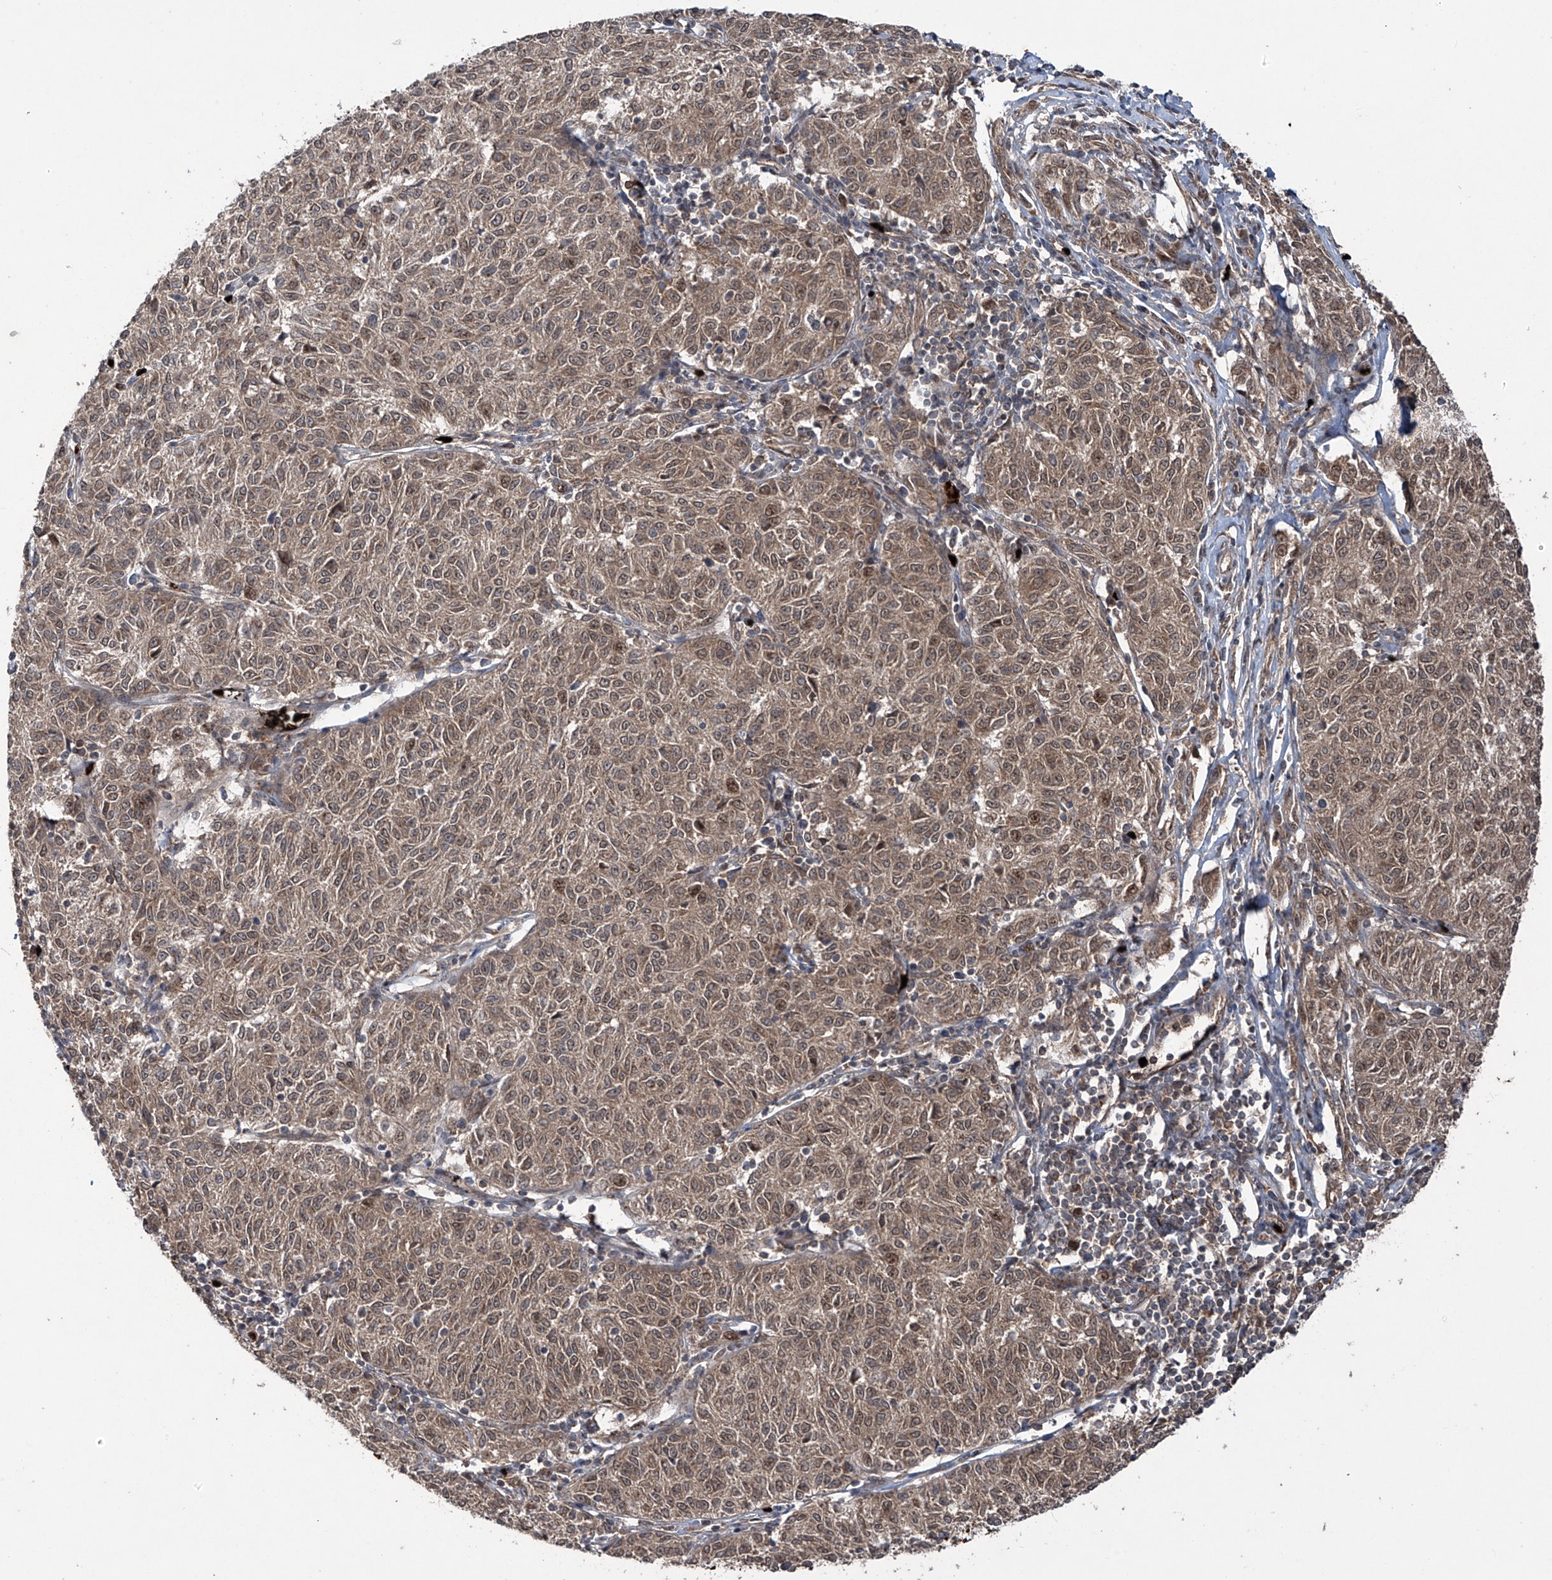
{"staining": {"intensity": "weak", "quantity": ">75%", "location": "cytoplasmic/membranous,nuclear"}, "tissue": "melanoma", "cell_type": "Tumor cells", "image_type": "cancer", "snomed": [{"axis": "morphology", "description": "Malignant melanoma, NOS"}, {"axis": "topography", "description": "Skin"}], "caption": "Malignant melanoma stained for a protein demonstrates weak cytoplasmic/membranous and nuclear positivity in tumor cells.", "gene": "ZDHHC9", "patient": {"sex": "female", "age": 72}}